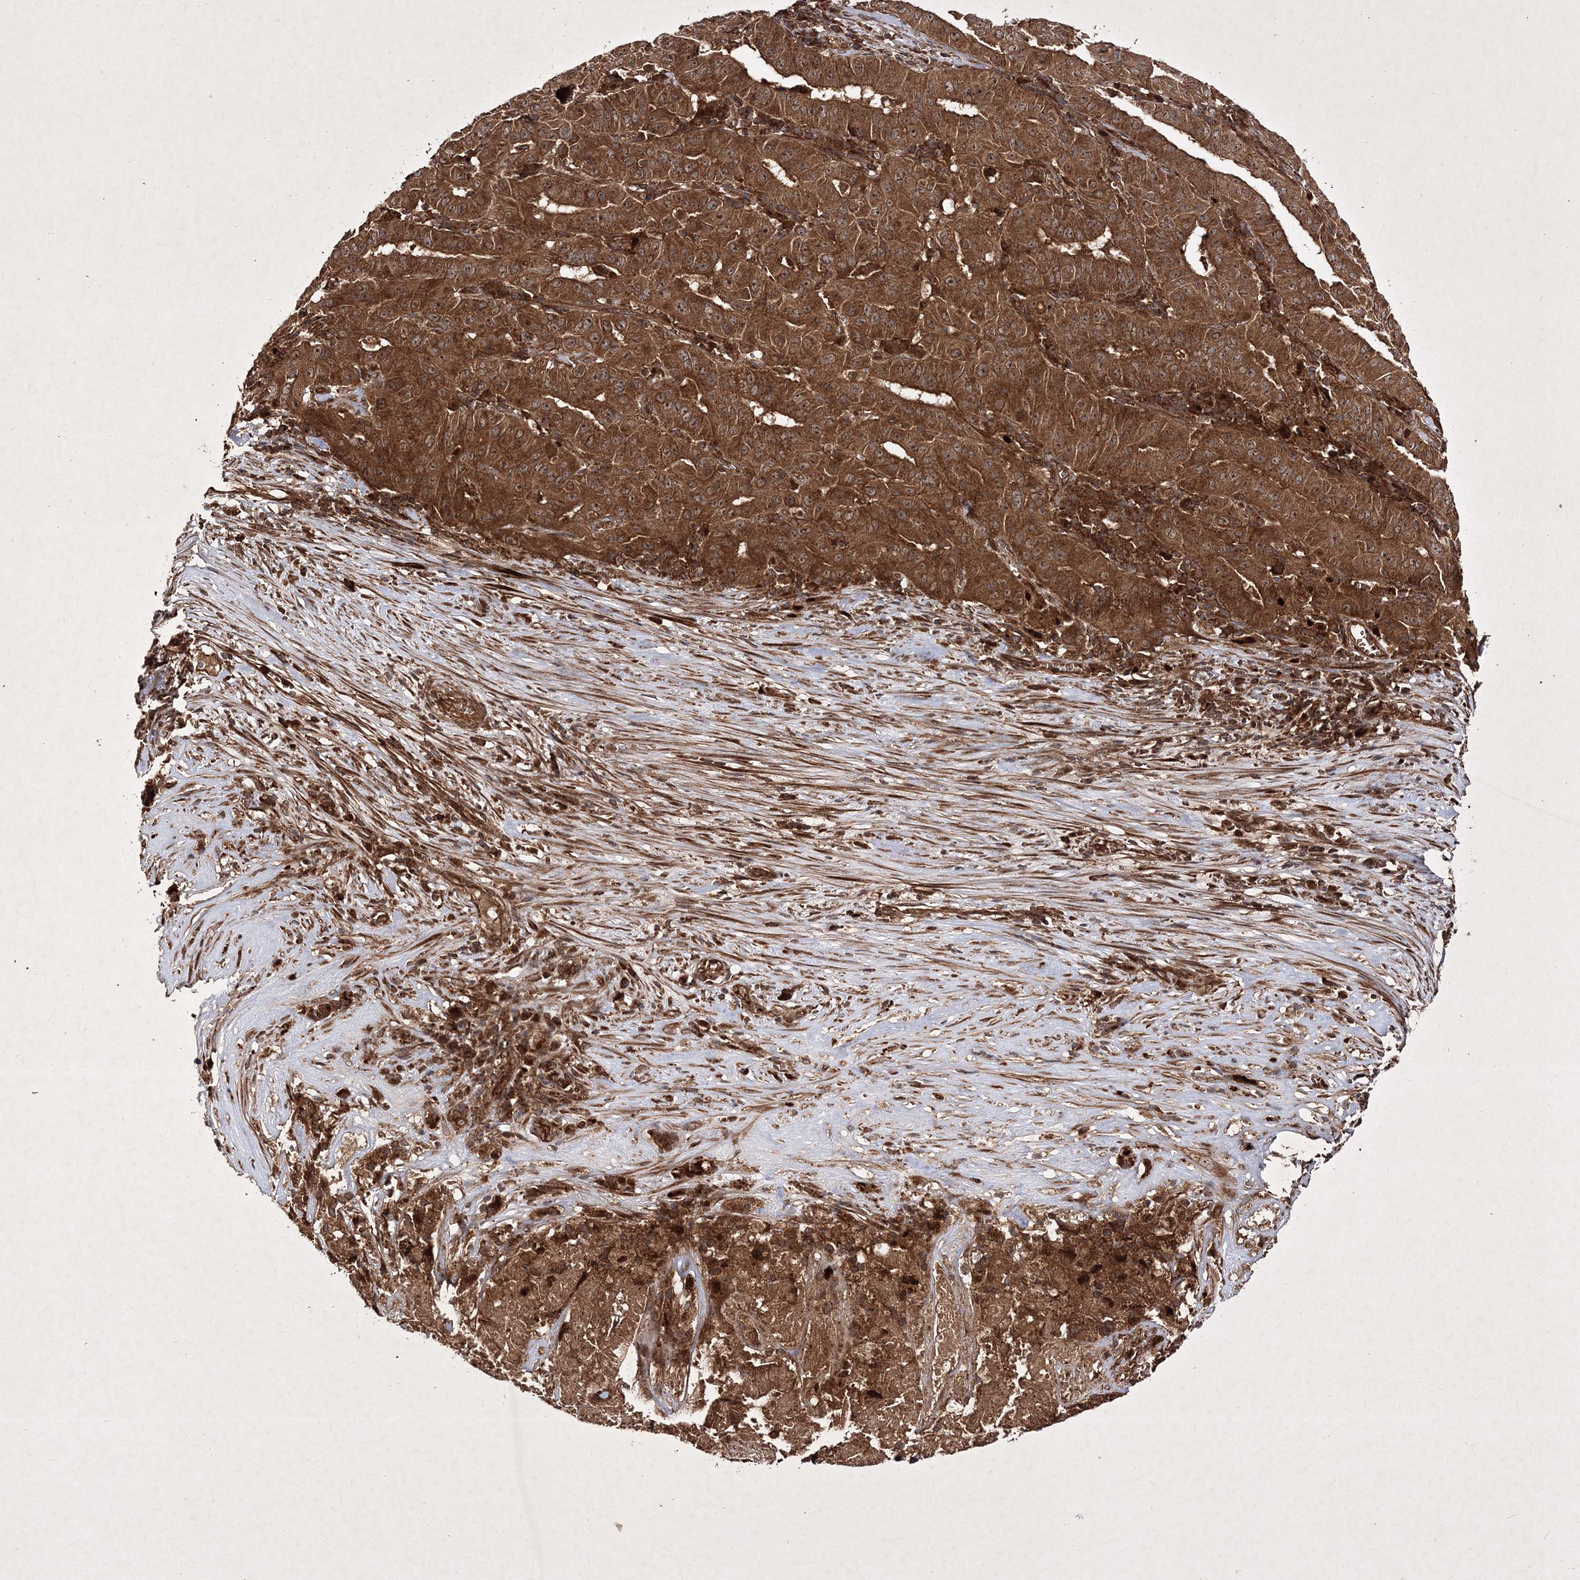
{"staining": {"intensity": "strong", "quantity": ">75%", "location": "cytoplasmic/membranous"}, "tissue": "pancreatic cancer", "cell_type": "Tumor cells", "image_type": "cancer", "snomed": [{"axis": "morphology", "description": "Adenocarcinoma, NOS"}, {"axis": "topography", "description": "Pancreas"}], "caption": "A photomicrograph of human adenocarcinoma (pancreatic) stained for a protein demonstrates strong cytoplasmic/membranous brown staining in tumor cells.", "gene": "DNAJC13", "patient": {"sex": "male", "age": 63}}